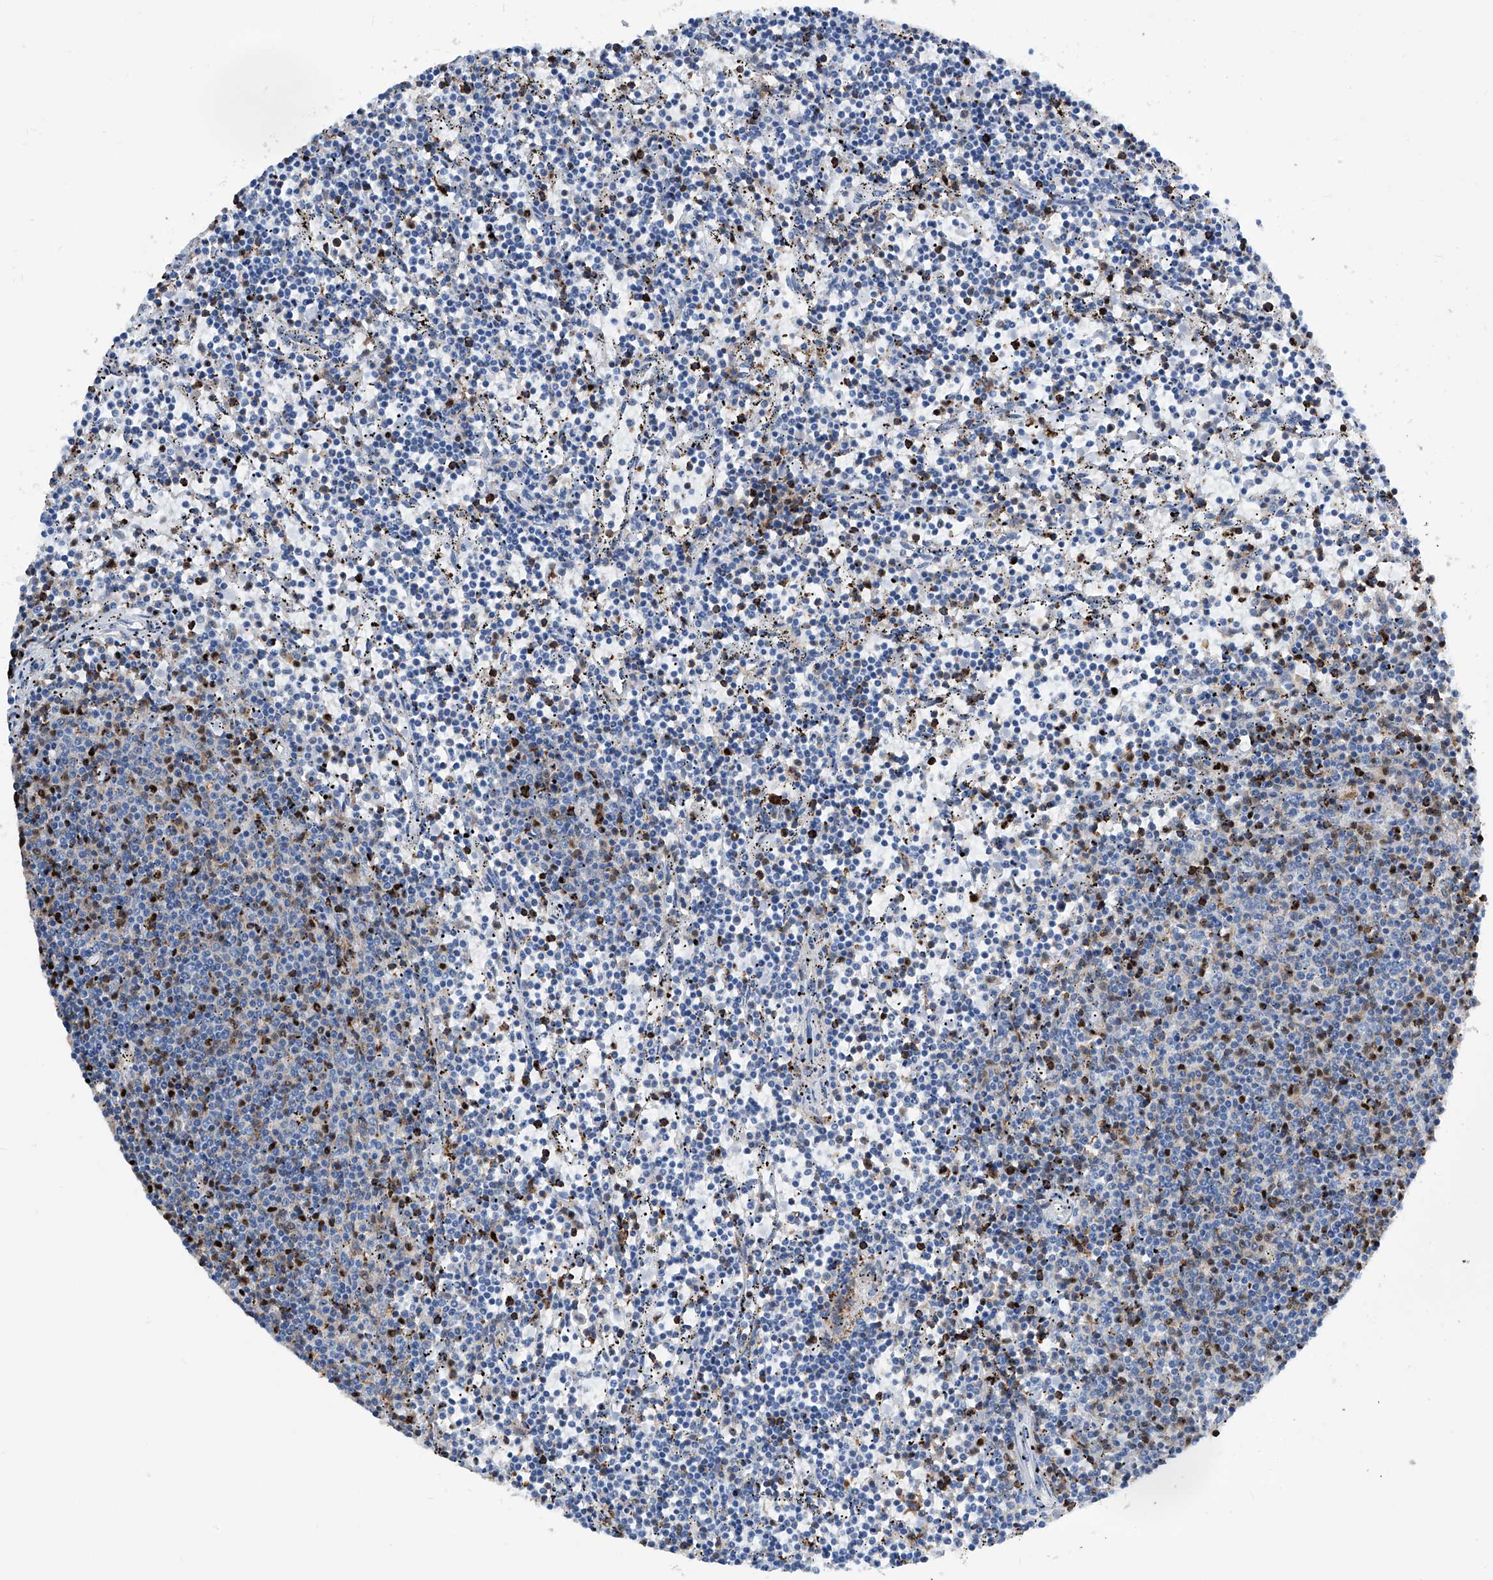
{"staining": {"intensity": "negative", "quantity": "none", "location": "none"}, "tissue": "lymphoma", "cell_type": "Tumor cells", "image_type": "cancer", "snomed": [{"axis": "morphology", "description": "Malignant lymphoma, non-Hodgkin's type, Low grade"}, {"axis": "topography", "description": "Spleen"}], "caption": "Human low-grade malignant lymphoma, non-Hodgkin's type stained for a protein using IHC demonstrates no positivity in tumor cells.", "gene": "ZNF484", "patient": {"sex": "female", "age": 50}}